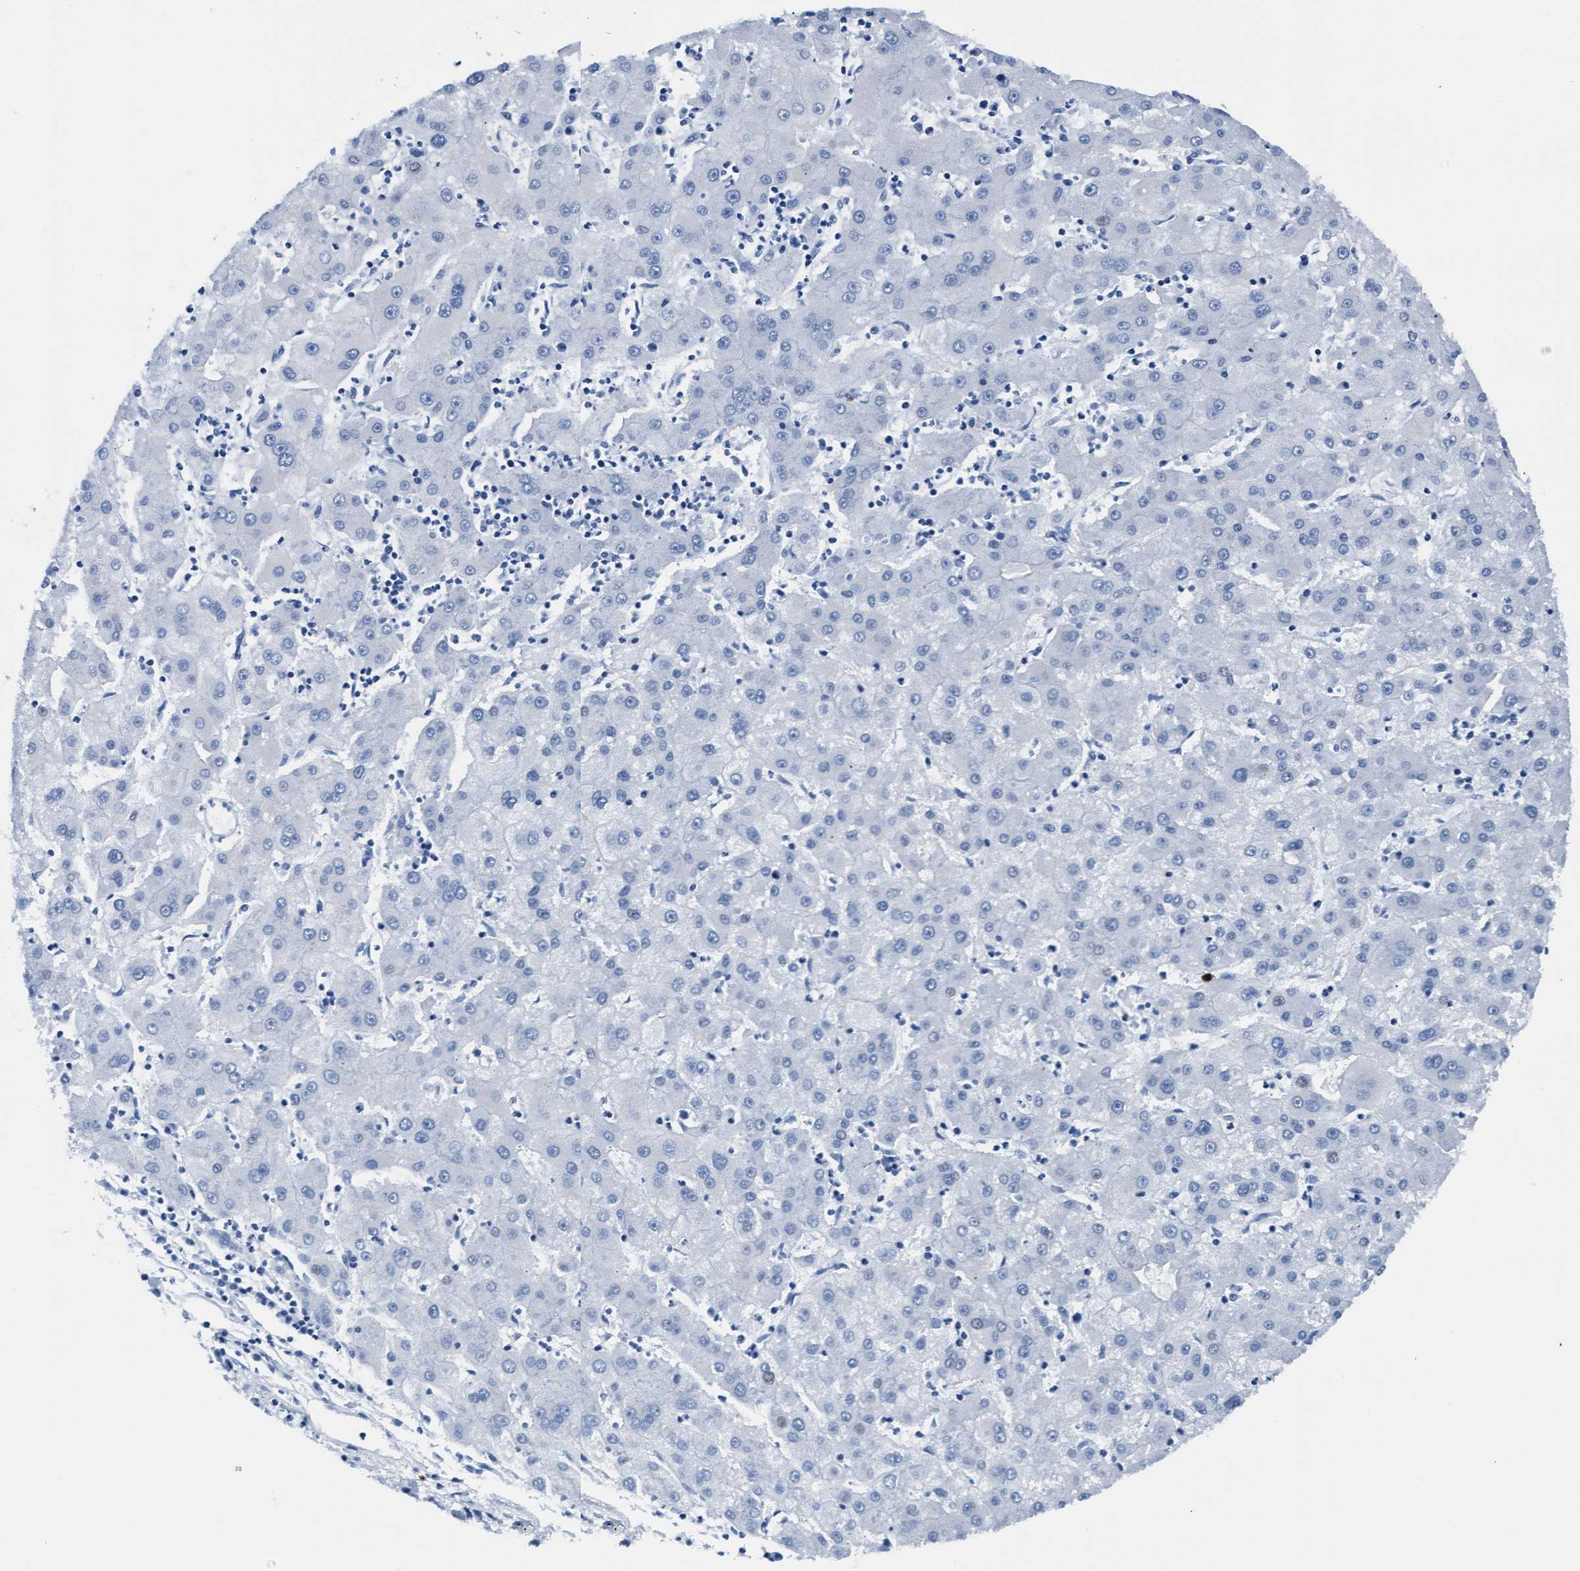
{"staining": {"intensity": "negative", "quantity": "none", "location": "none"}, "tissue": "liver cancer", "cell_type": "Tumor cells", "image_type": "cancer", "snomed": [{"axis": "morphology", "description": "Carcinoma, Hepatocellular, NOS"}, {"axis": "topography", "description": "Liver"}], "caption": "Tumor cells show no significant positivity in hepatocellular carcinoma (liver).", "gene": "MMP8", "patient": {"sex": "male", "age": 72}}